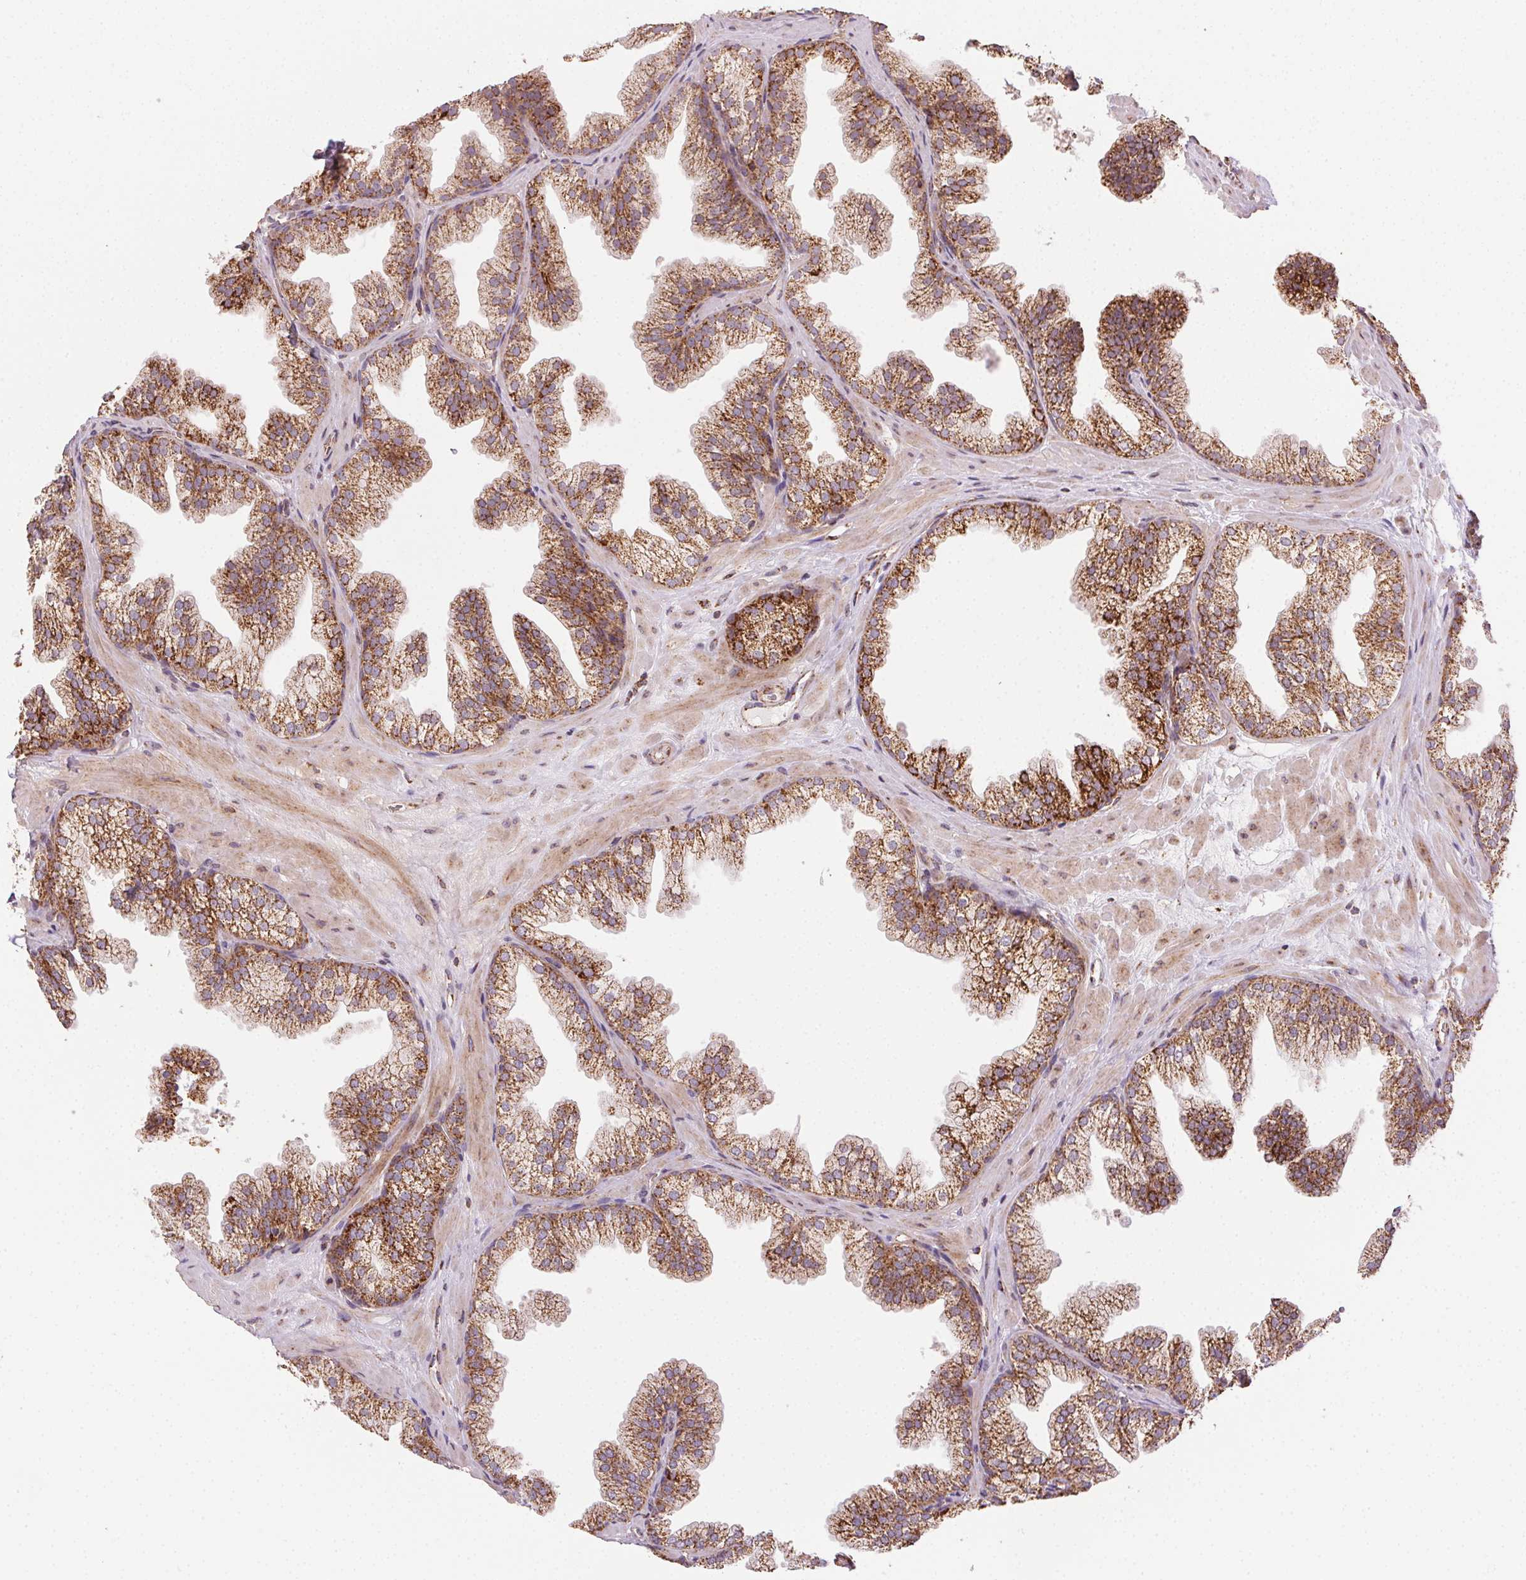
{"staining": {"intensity": "strong", "quantity": ">75%", "location": "cytoplasmic/membranous"}, "tissue": "prostate", "cell_type": "Glandular cells", "image_type": "normal", "snomed": [{"axis": "morphology", "description": "Normal tissue, NOS"}, {"axis": "topography", "description": "Prostate"}], "caption": "IHC staining of benign prostate, which exhibits high levels of strong cytoplasmic/membranous expression in about >75% of glandular cells indicating strong cytoplasmic/membranous protein positivity. The staining was performed using DAB (3,3'-diaminobenzidine) (brown) for protein detection and nuclei were counterstained in hematoxylin (blue).", "gene": "CLPB", "patient": {"sex": "male", "age": 37}}